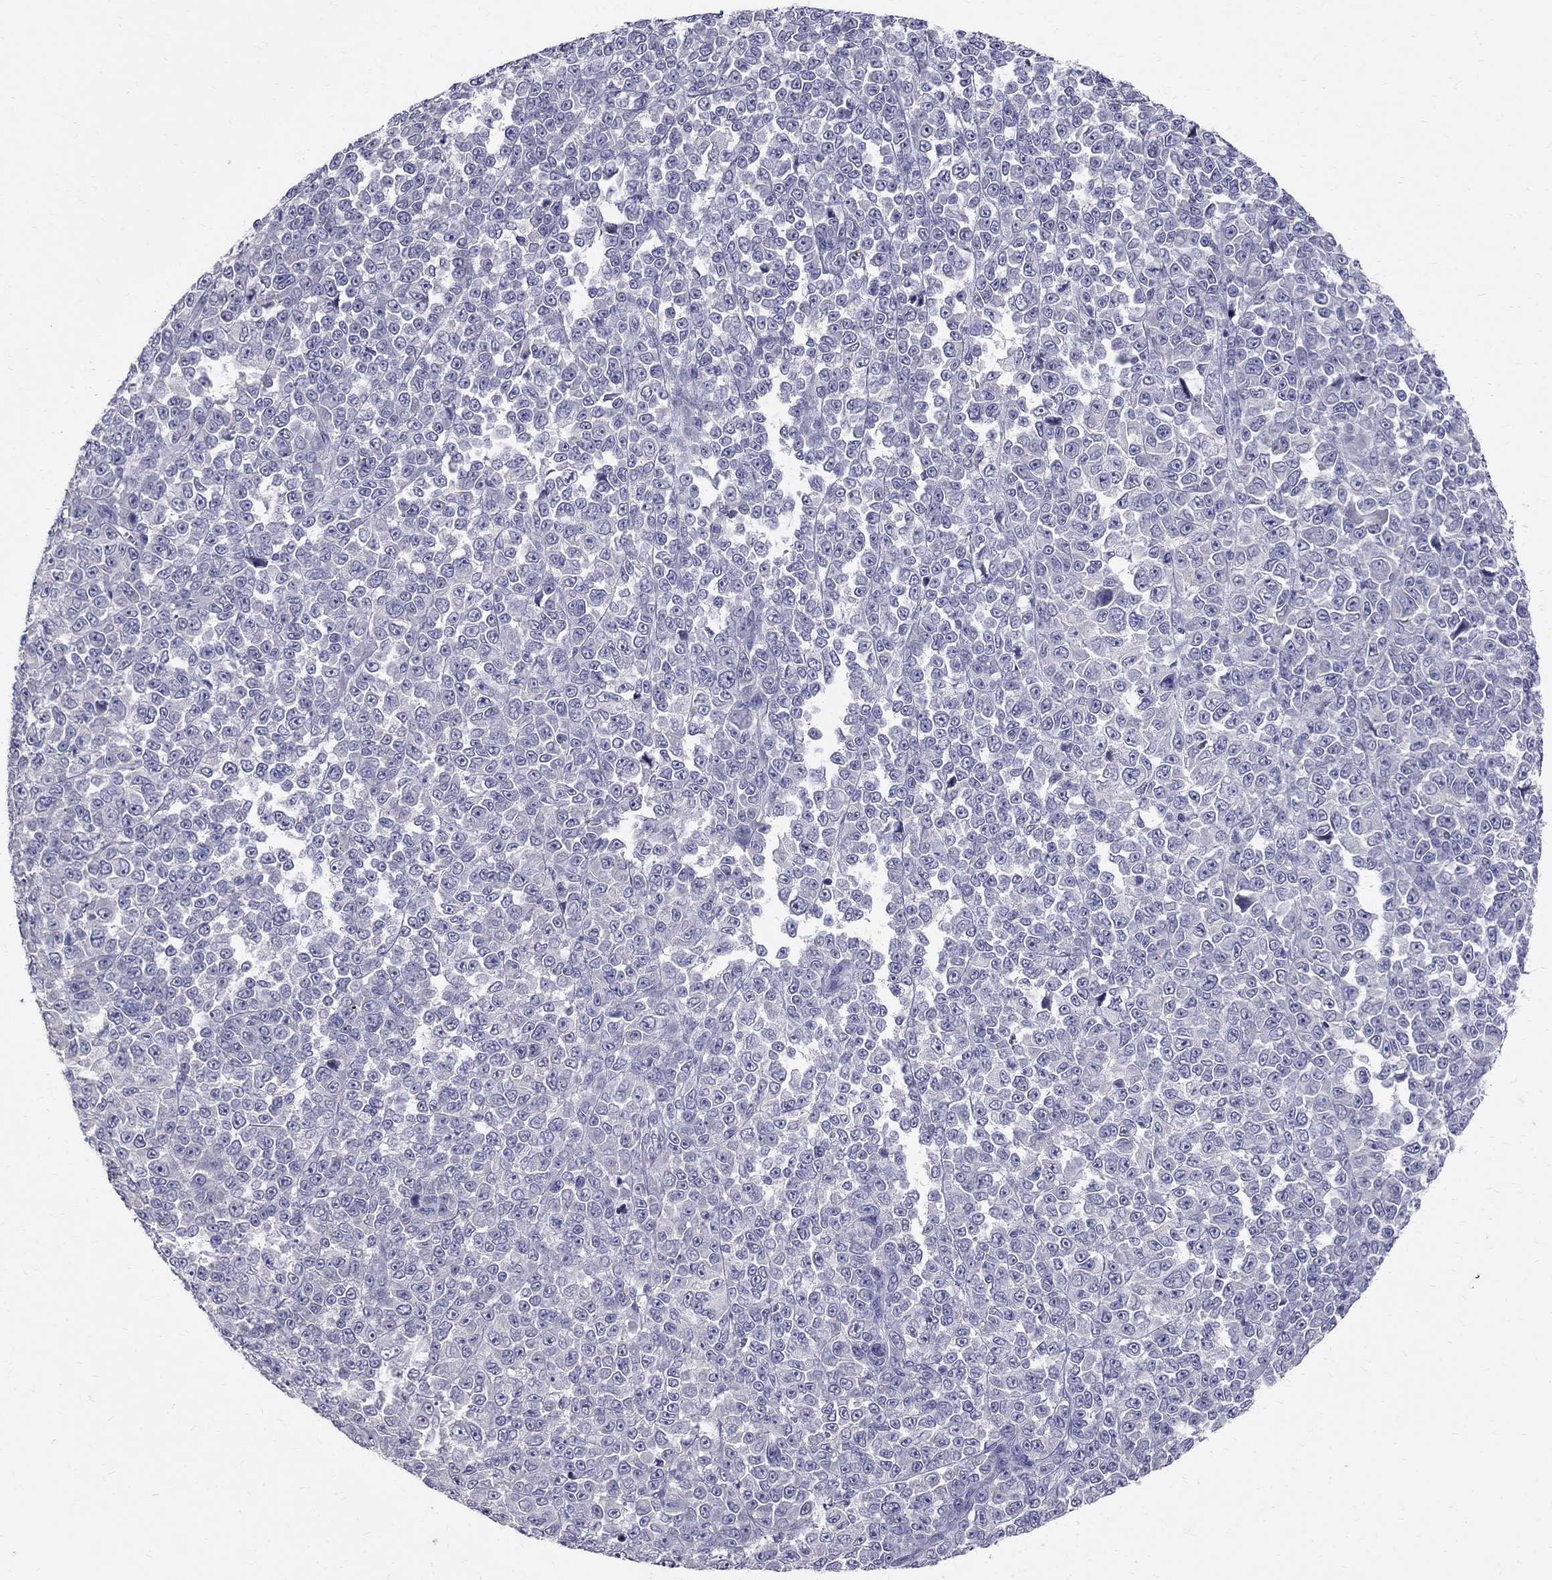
{"staining": {"intensity": "negative", "quantity": "none", "location": "none"}, "tissue": "melanoma", "cell_type": "Tumor cells", "image_type": "cancer", "snomed": [{"axis": "morphology", "description": "Malignant melanoma, NOS"}, {"axis": "topography", "description": "Skin"}], "caption": "Tumor cells show no significant protein staining in malignant melanoma.", "gene": "TP53TG5", "patient": {"sex": "female", "age": 95}}